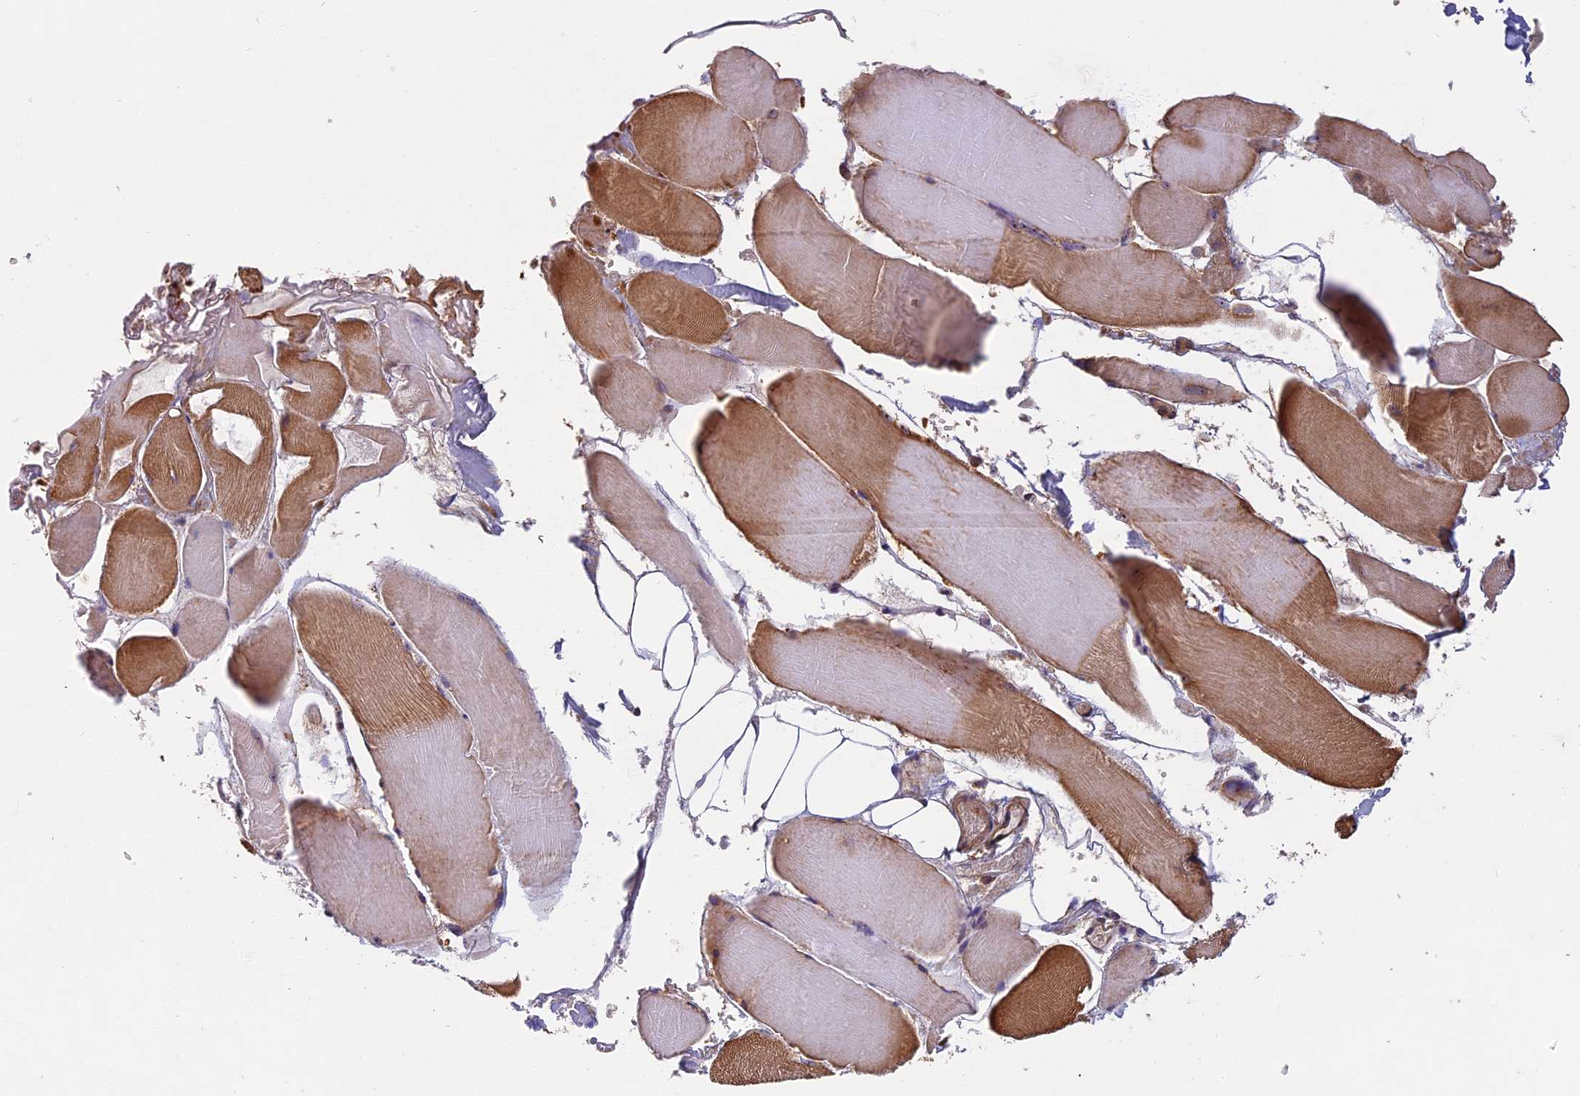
{"staining": {"intensity": "moderate", "quantity": "25%-75%", "location": "cytoplasmic/membranous,nuclear"}, "tissue": "skeletal muscle", "cell_type": "Myocytes", "image_type": "normal", "snomed": [{"axis": "morphology", "description": "Normal tissue, NOS"}, {"axis": "morphology", "description": "Basal cell carcinoma"}, {"axis": "topography", "description": "Skeletal muscle"}], "caption": "Immunohistochemical staining of unremarkable skeletal muscle exhibits moderate cytoplasmic/membranous,nuclear protein expression in about 25%-75% of myocytes. (Brightfield microscopy of DAB IHC at high magnification).", "gene": "EDAR", "patient": {"sex": "female", "age": 64}}